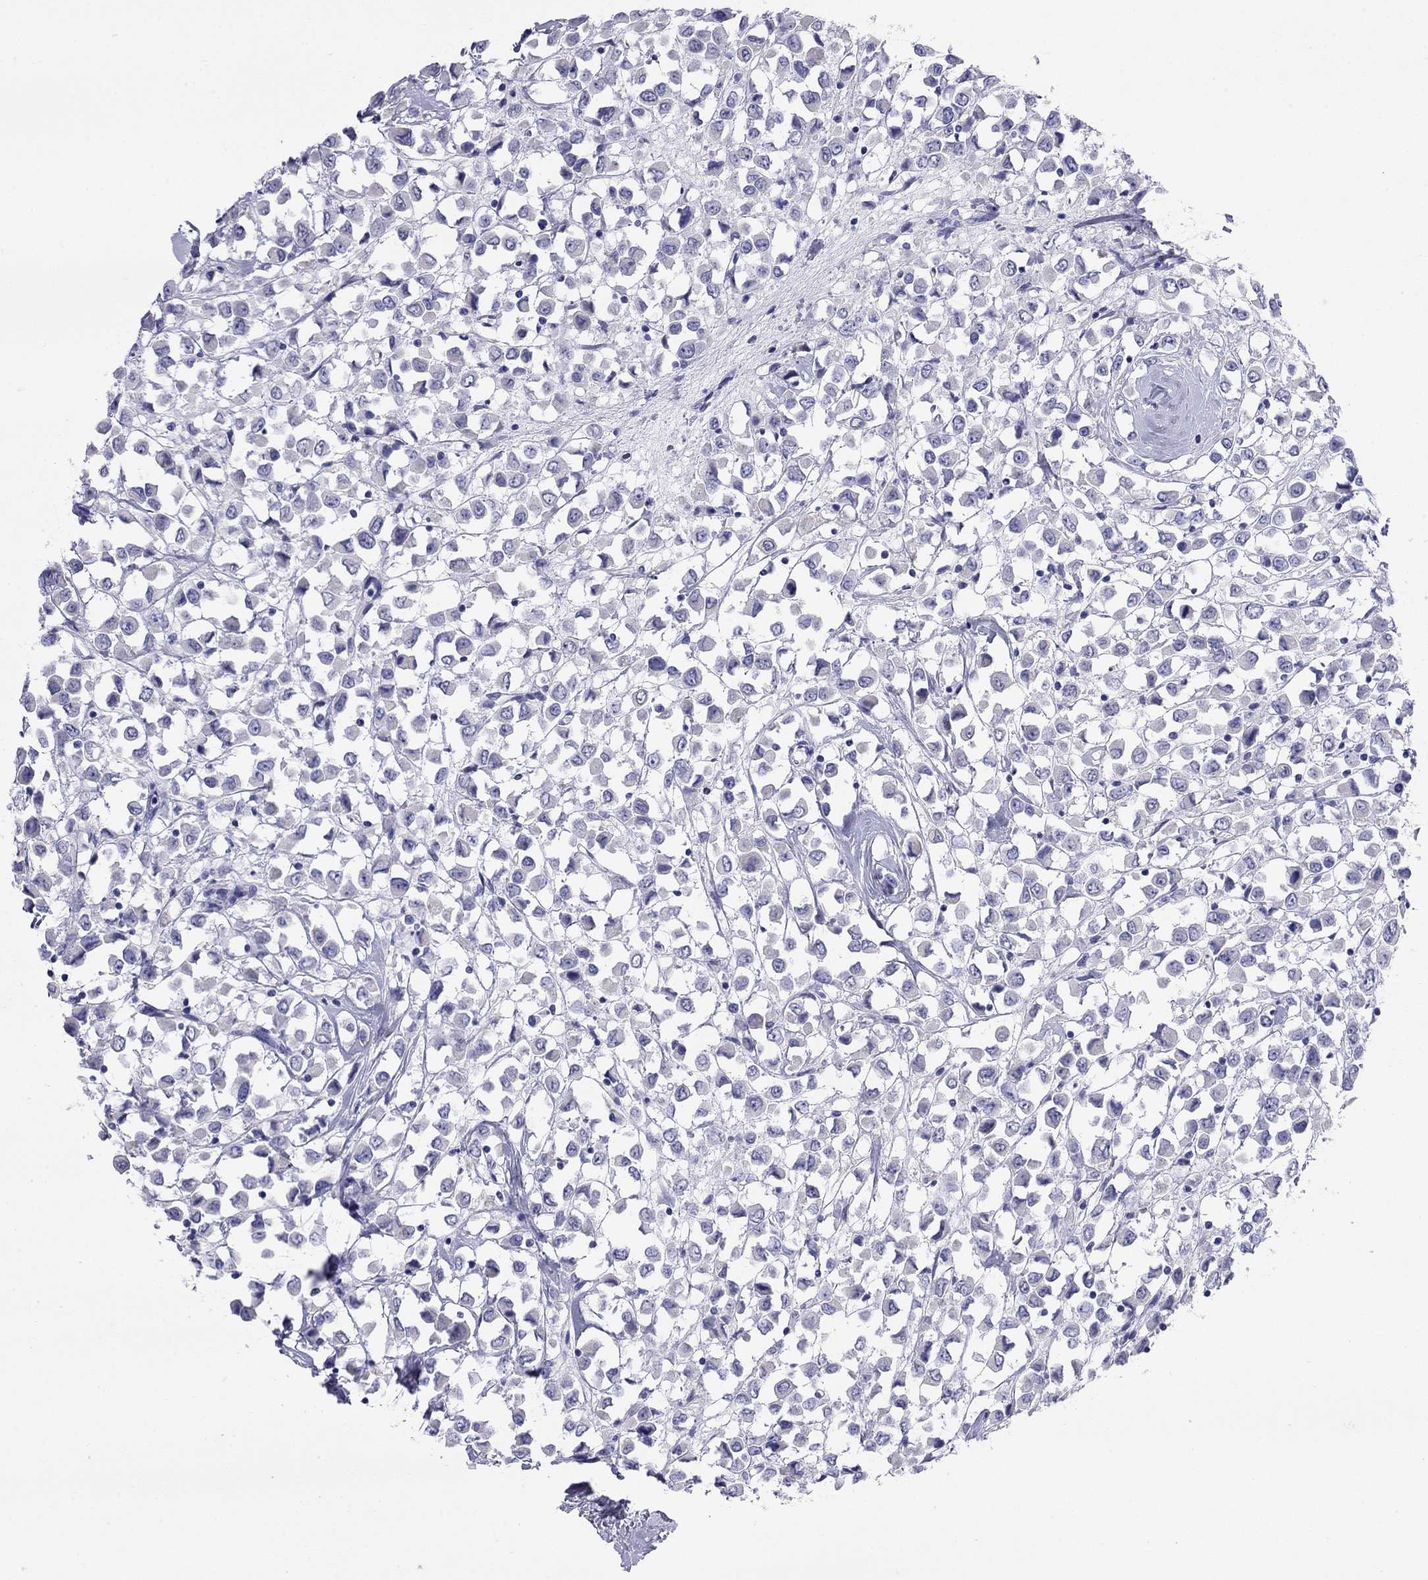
{"staining": {"intensity": "negative", "quantity": "none", "location": "none"}, "tissue": "breast cancer", "cell_type": "Tumor cells", "image_type": "cancer", "snomed": [{"axis": "morphology", "description": "Duct carcinoma"}, {"axis": "topography", "description": "Breast"}], "caption": "There is no significant staining in tumor cells of breast cancer.", "gene": "CMYA5", "patient": {"sex": "female", "age": 61}}